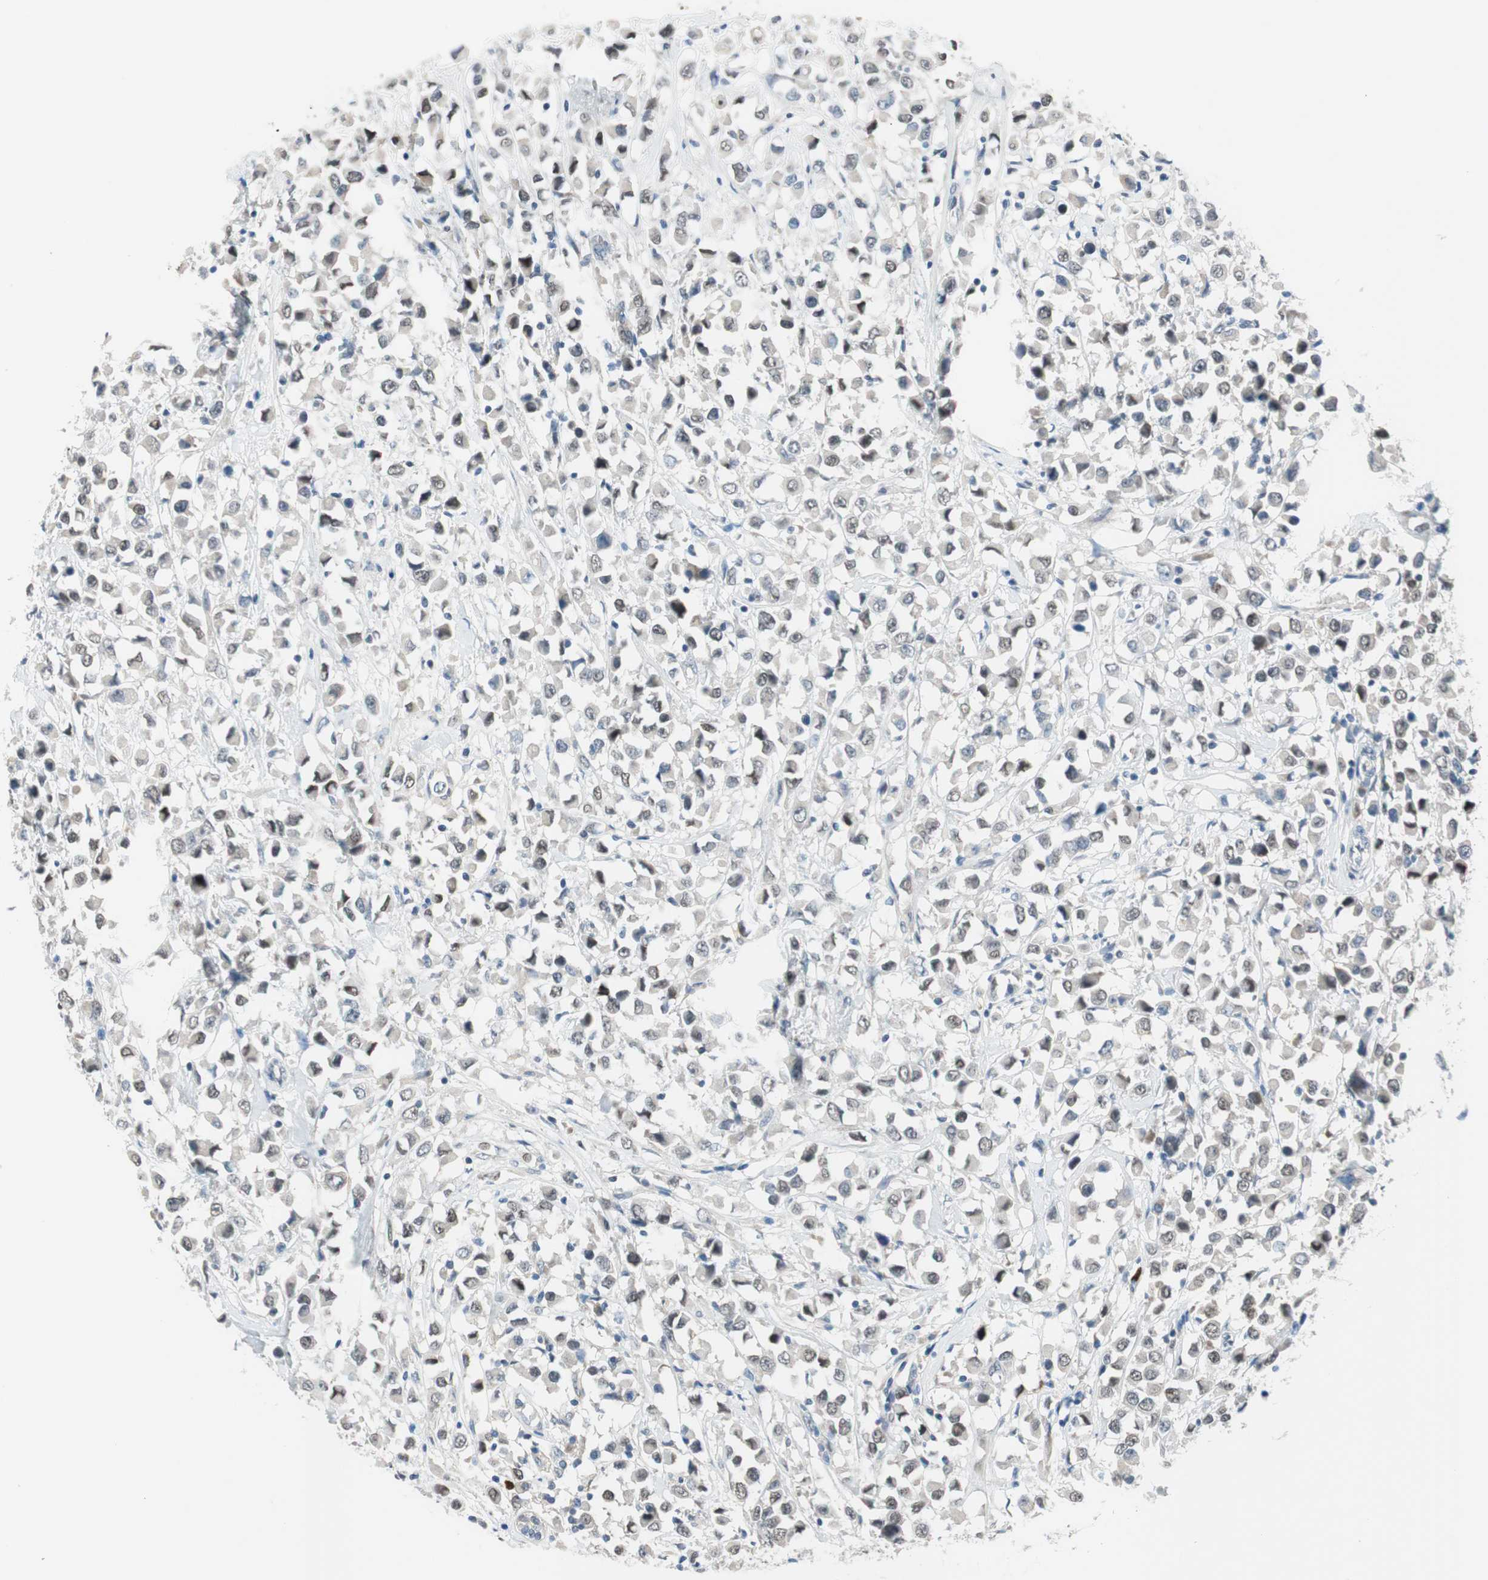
{"staining": {"intensity": "negative", "quantity": "none", "location": "none"}, "tissue": "breast cancer", "cell_type": "Tumor cells", "image_type": "cancer", "snomed": [{"axis": "morphology", "description": "Duct carcinoma"}, {"axis": "topography", "description": "Breast"}], "caption": "Micrograph shows no significant protein positivity in tumor cells of breast cancer.", "gene": "GRHL1", "patient": {"sex": "female", "age": 61}}